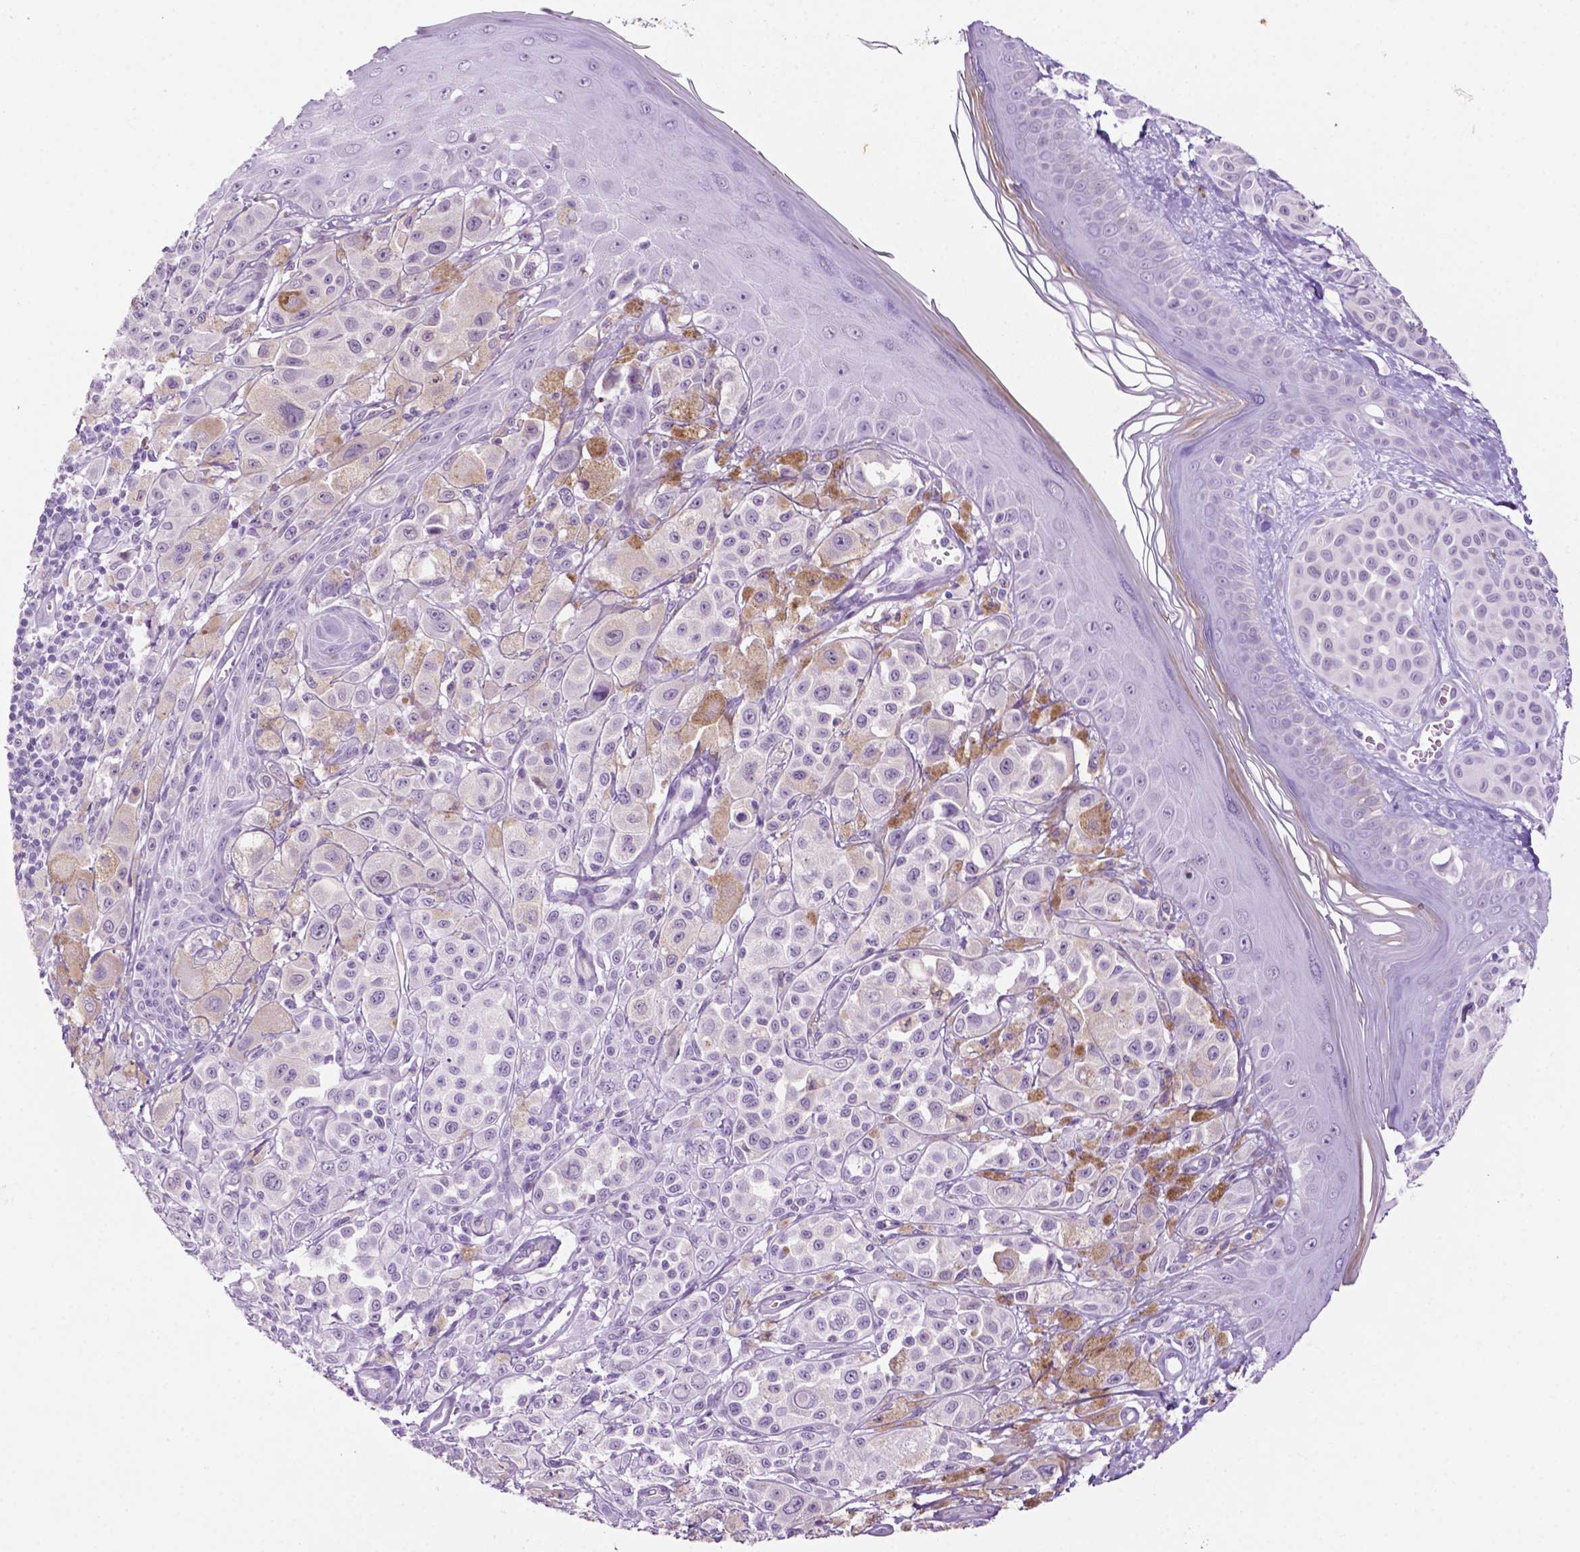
{"staining": {"intensity": "negative", "quantity": "none", "location": "none"}, "tissue": "melanoma", "cell_type": "Tumor cells", "image_type": "cancer", "snomed": [{"axis": "morphology", "description": "Malignant melanoma, NOS"}, {"axis": "topography", "description": "Skin"}], "caption": "DAB immunohistochemical staining of human malignant melanoma displays no significant expression in tumor cells.", "gene": "PHGR1", "patient": {"sex": "male", "age": 67}}